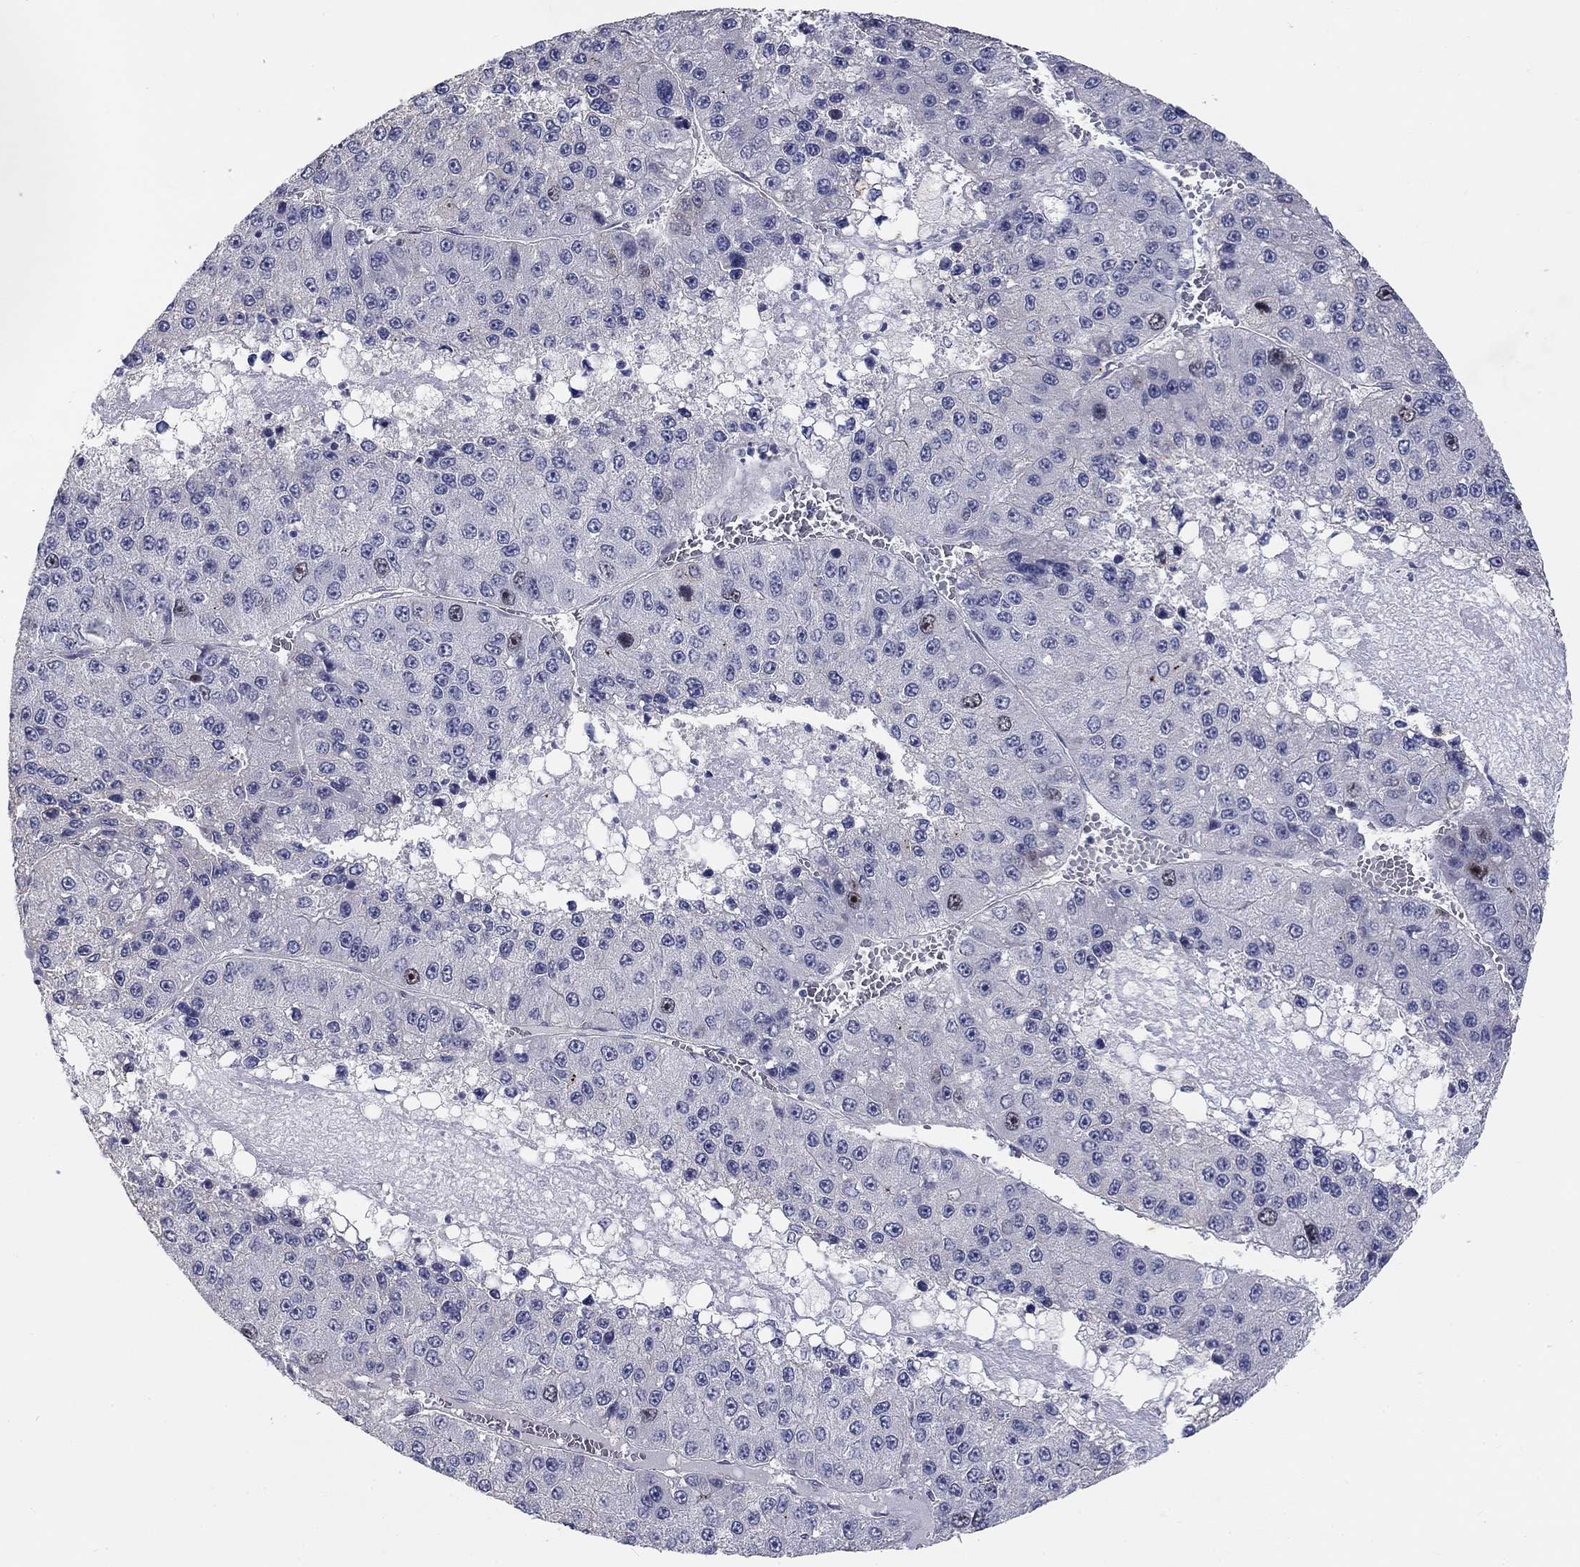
{"staining": {"intensity": "negative", "quantity": "none", "location": "none"}, "tissue": "liver cancer", "cell_type": "Tumor cells", "image_type": "cancer", "snomed": [{"axis": "morphology", "description": "Carcinoma, Hepatocellular, NOS"}, {"axis": "topography", "description": "Liver"}], "caption": "Image shows no significant protein expression in tumor cells of liver cancer.", "gene": "PRC1", "patient": {"sex": "female", "age": 73}}